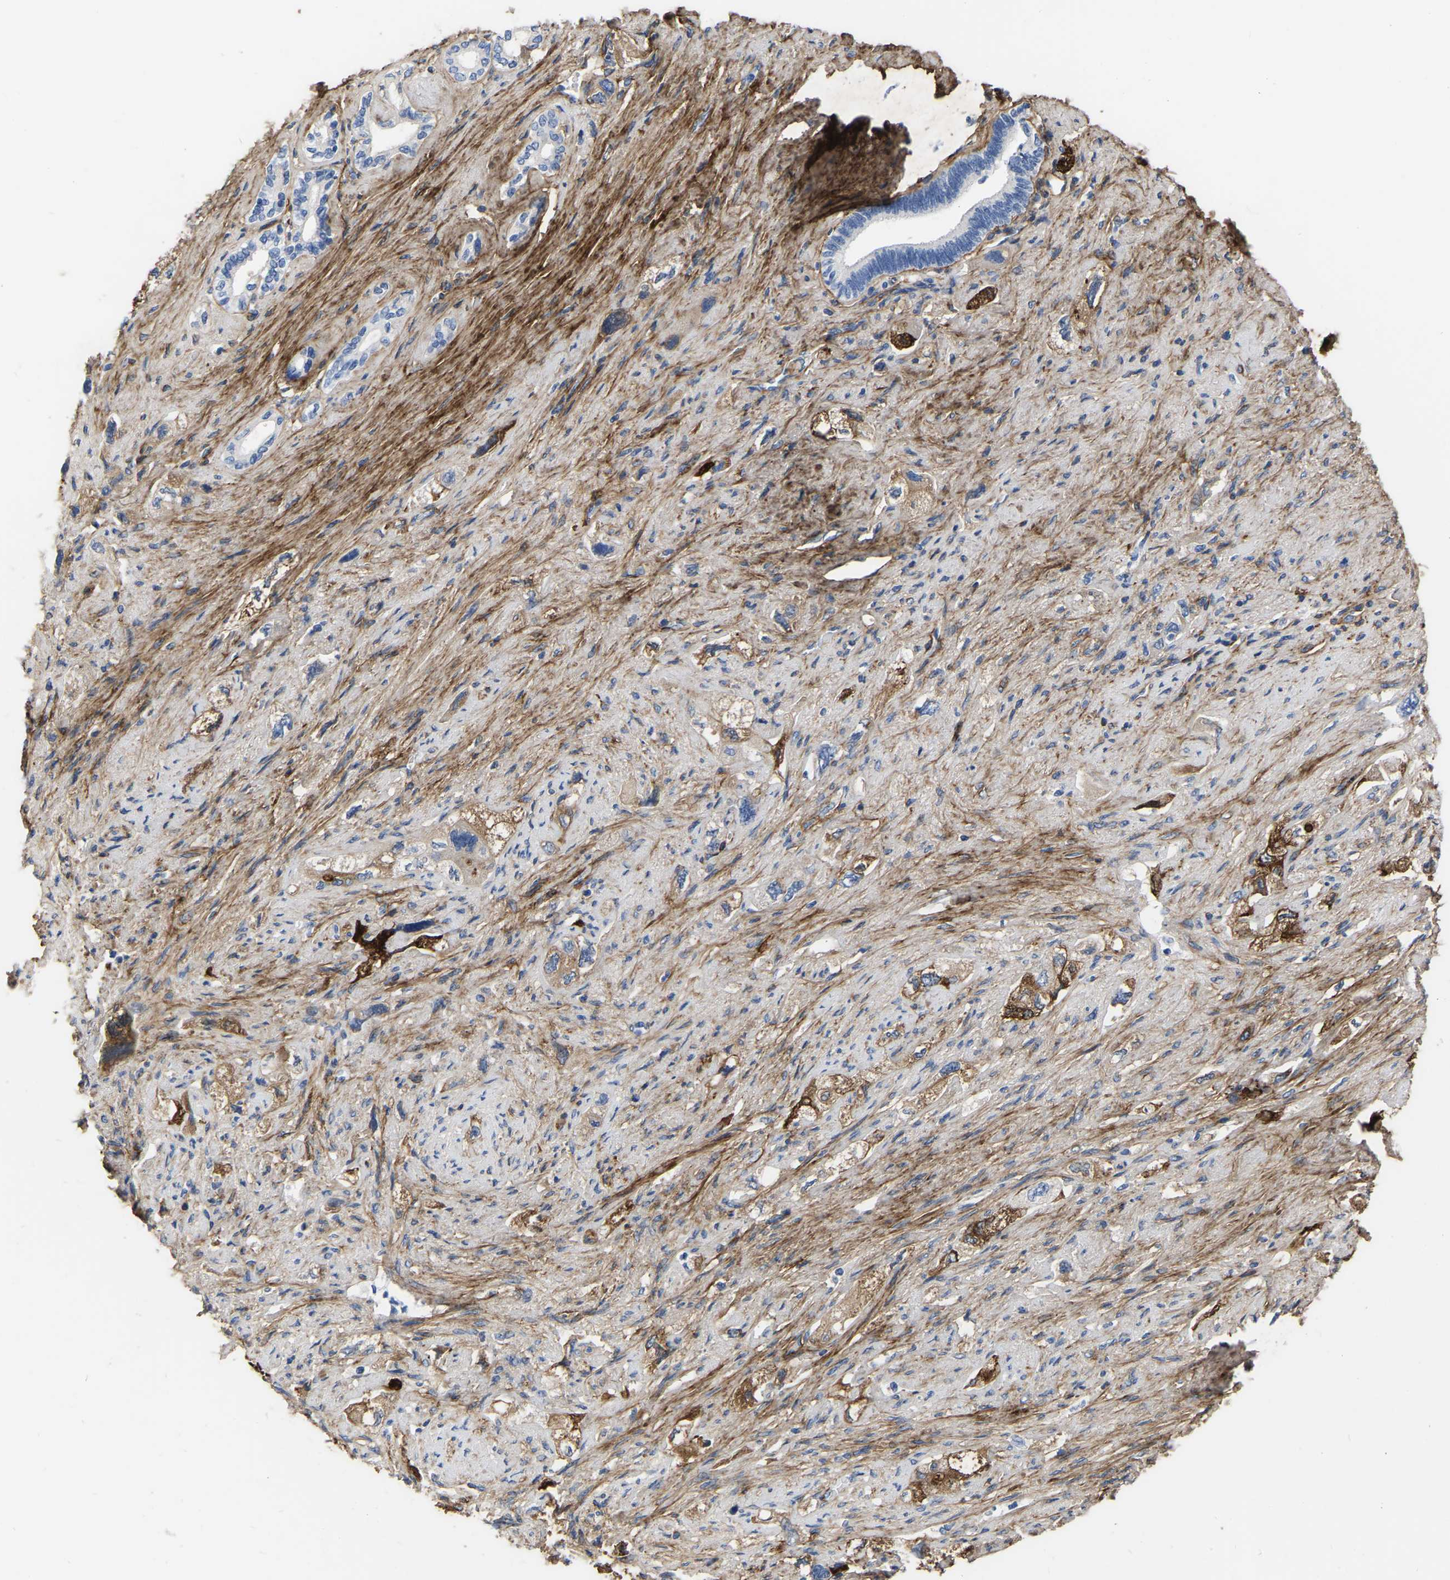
{"staining": {"intensity": "negative", "quantity": "none", "location": "none"}, "tissue": "pancreatic cancer", "cell_type": "Tumor cells", "image_type": "cancer", "snomed": [{"axis": "morphology", "description": "Adenocarcinoma, NOS"}, {"axis": "topography", "description": "Pancreas"}], "caption": "High magnification brightfield microscopy of pancreatic cancer stained with DAB (brown) and counterstained with hematoxylin (blue): tumor cells show no significant positivity.", "gene": "COL6A1", "patient": {"sex": "female", "age": 73}}